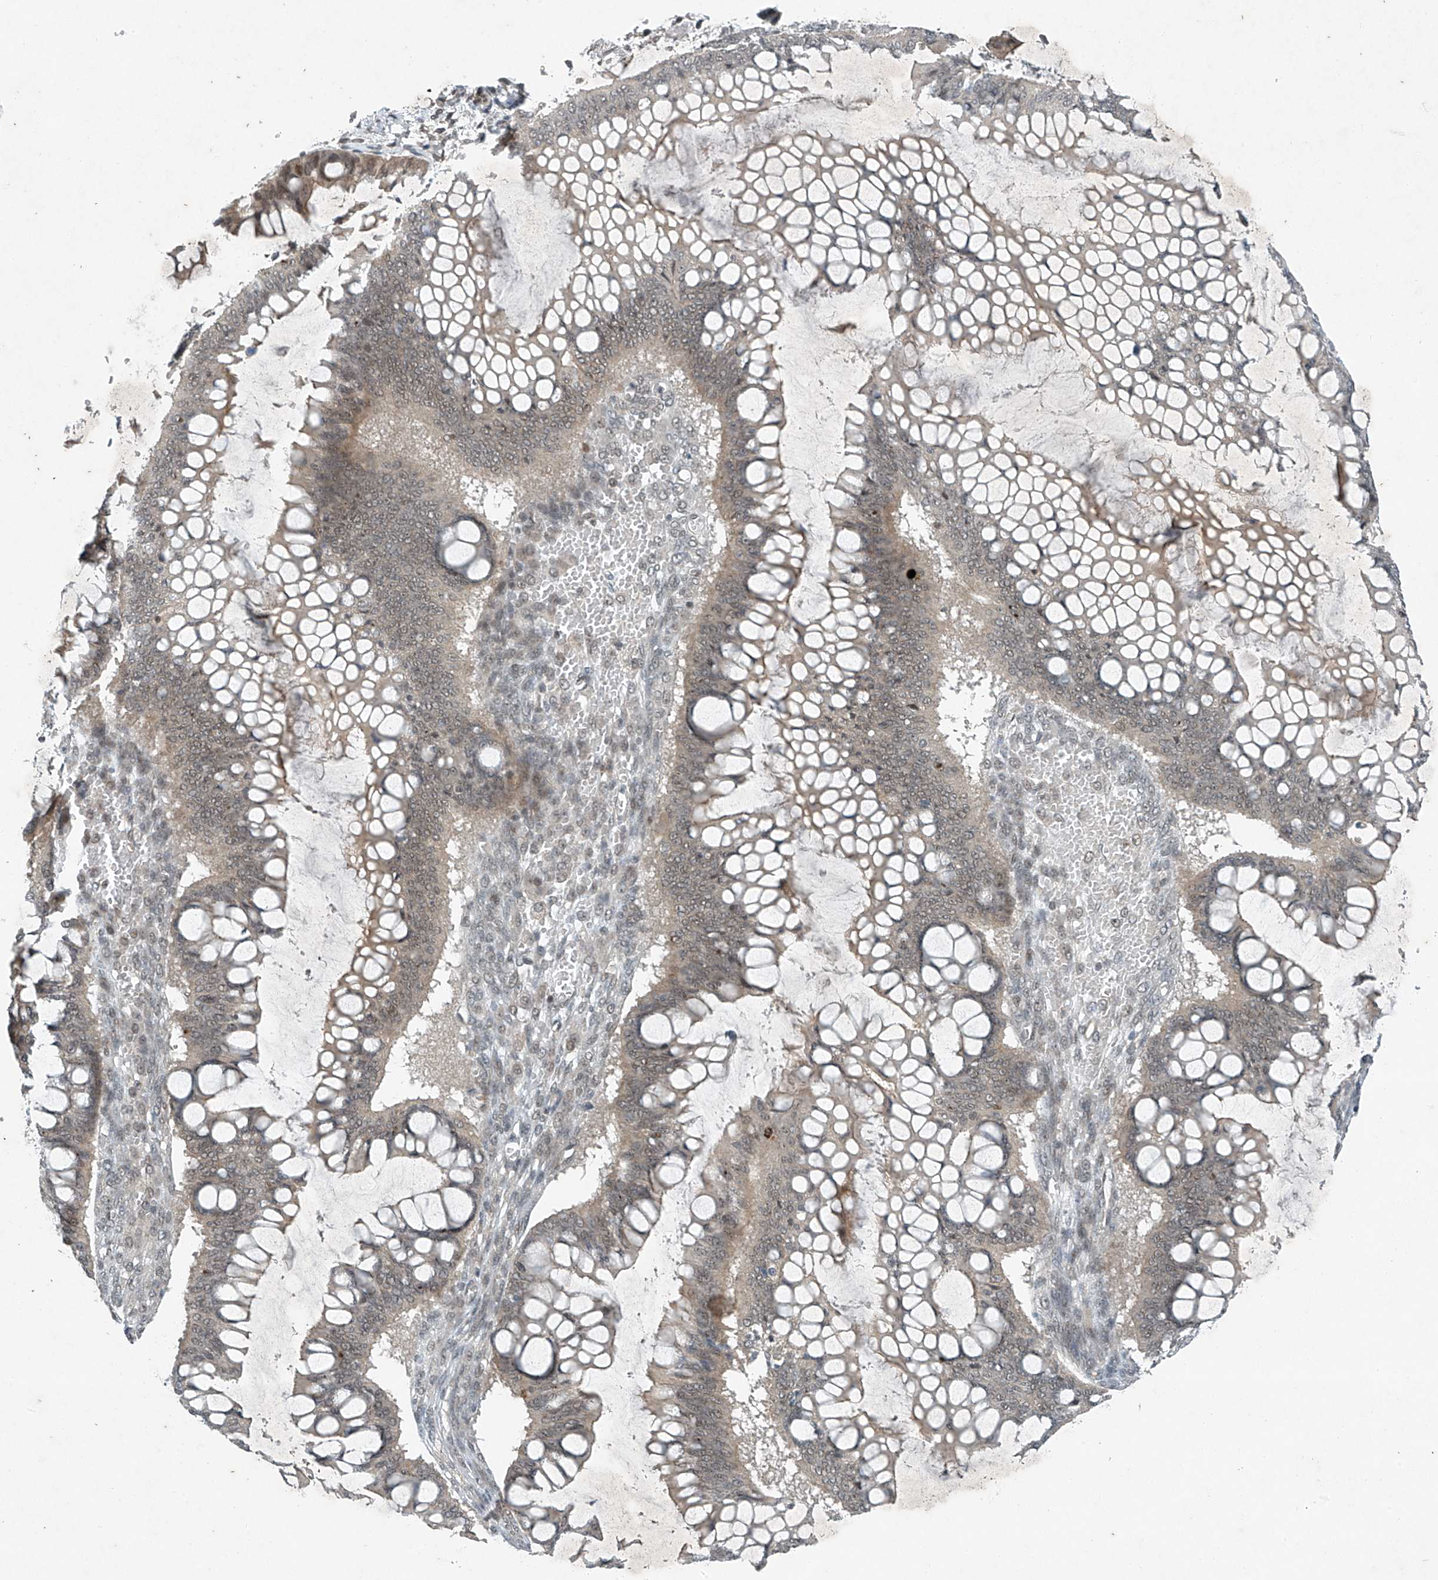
{"staining": {"intensity": "weak", "quantity": "25%-75%", "location": "nuclear"}, "tissue": "ovarian cancer", "cell_type": "Tumor cells", "image_type": "cancer", "snomed": [{"axis": "morphology", "description": "Cystadenocarcinoma, mucinous, NOS"}, {"axis": "topography", "description": "Ovary"}], "caption": "Immunohistochemistry staining of ovarian cancer (mucinous cystadenocarcinoma), which exhibits low levels of weak nuclear positivity in approximately 25%-75% of tumor cells indicating weak nuclear protein expression. The staining was performed using DAB (3,3'-diaminobenzidine) (brown) for protein detection and nuclei were counterstained in hematoxylin (blue).", "gene": "TAF8", "patient": {"sex": "female", "age": 73}}